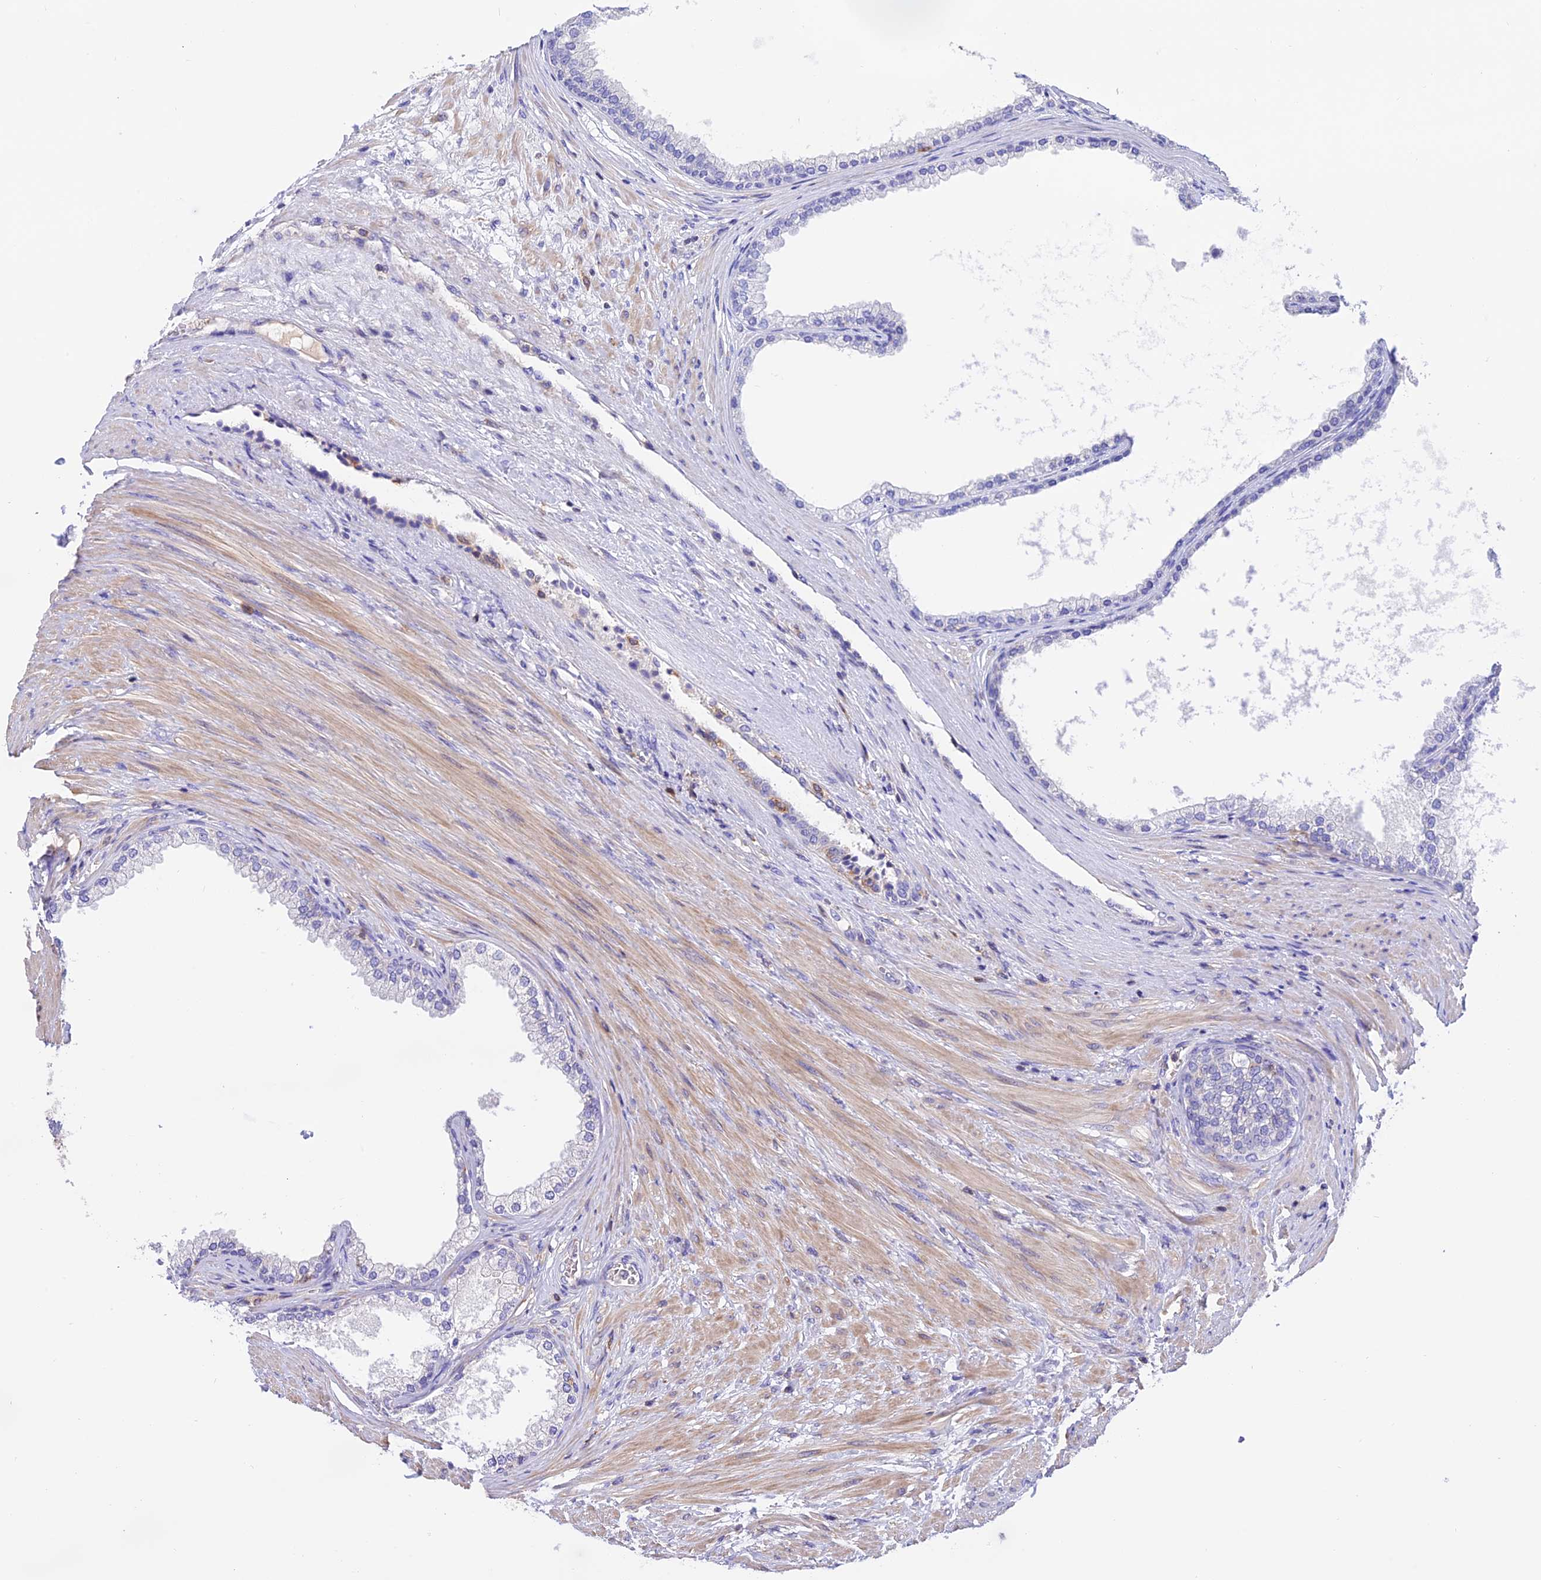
{"staining": {"intensity": "negative", "quantity": "none", "location": "none"}, "tissue": "prostate", "cell_type": "Glandular cells", "image_type": "normal", "snomed": [{"axis": "morphology", "description": "Normal tissue, NOS"}, {"axis": "topography", "description": "Prostate"}], "caption": "Immunohistochemical staining of benign prostate exhibits no significant staining in glandular cells. Brightfield microscopy of immunohistochemistry (IHC) stained with DAB (brown) and hematoxylin (blue), captured at high magnification.", "gene": "LPXN", "patient": {"sex": "male", "age": 76}}